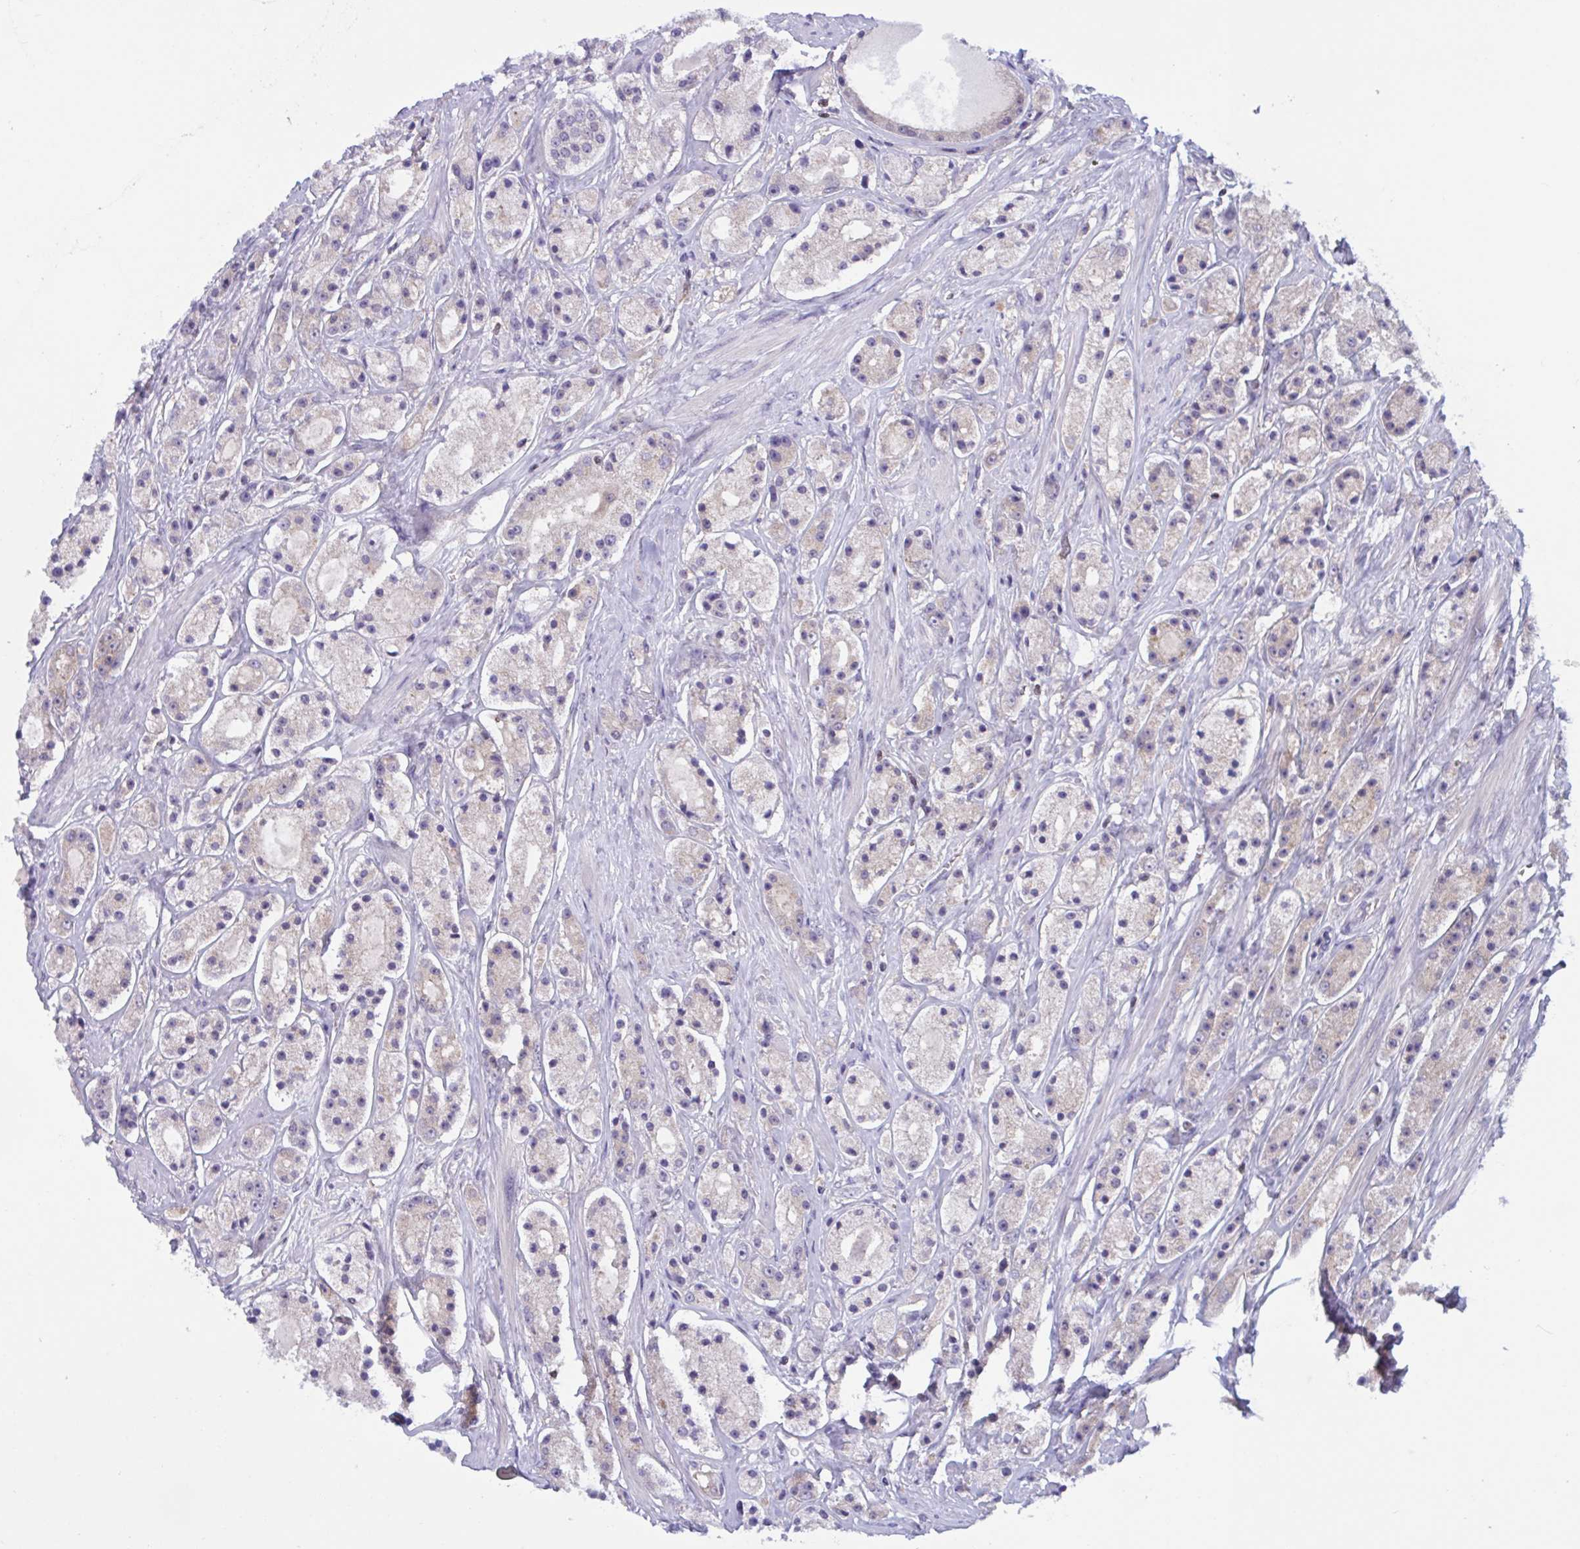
{"staining": {"intensity": "negative", "quantity": "none", "location": "none"}, "tissue": "prostate cancer", "cell_type": "Tumor cells", "image_type": "cancer", "snomed": [{"axis": "morphology", "description": "Adenocarcinoma, High grade"}, {"axis": "topography", "description": "Prostate"}], "caption": "Prostate cancer (high-grade adenocarcinoma) was stained to show a protein in brown. There is no significant positivity in tumor cells.", "gene": "SNX11", "patient": {"sex": "male", "age": 67}}